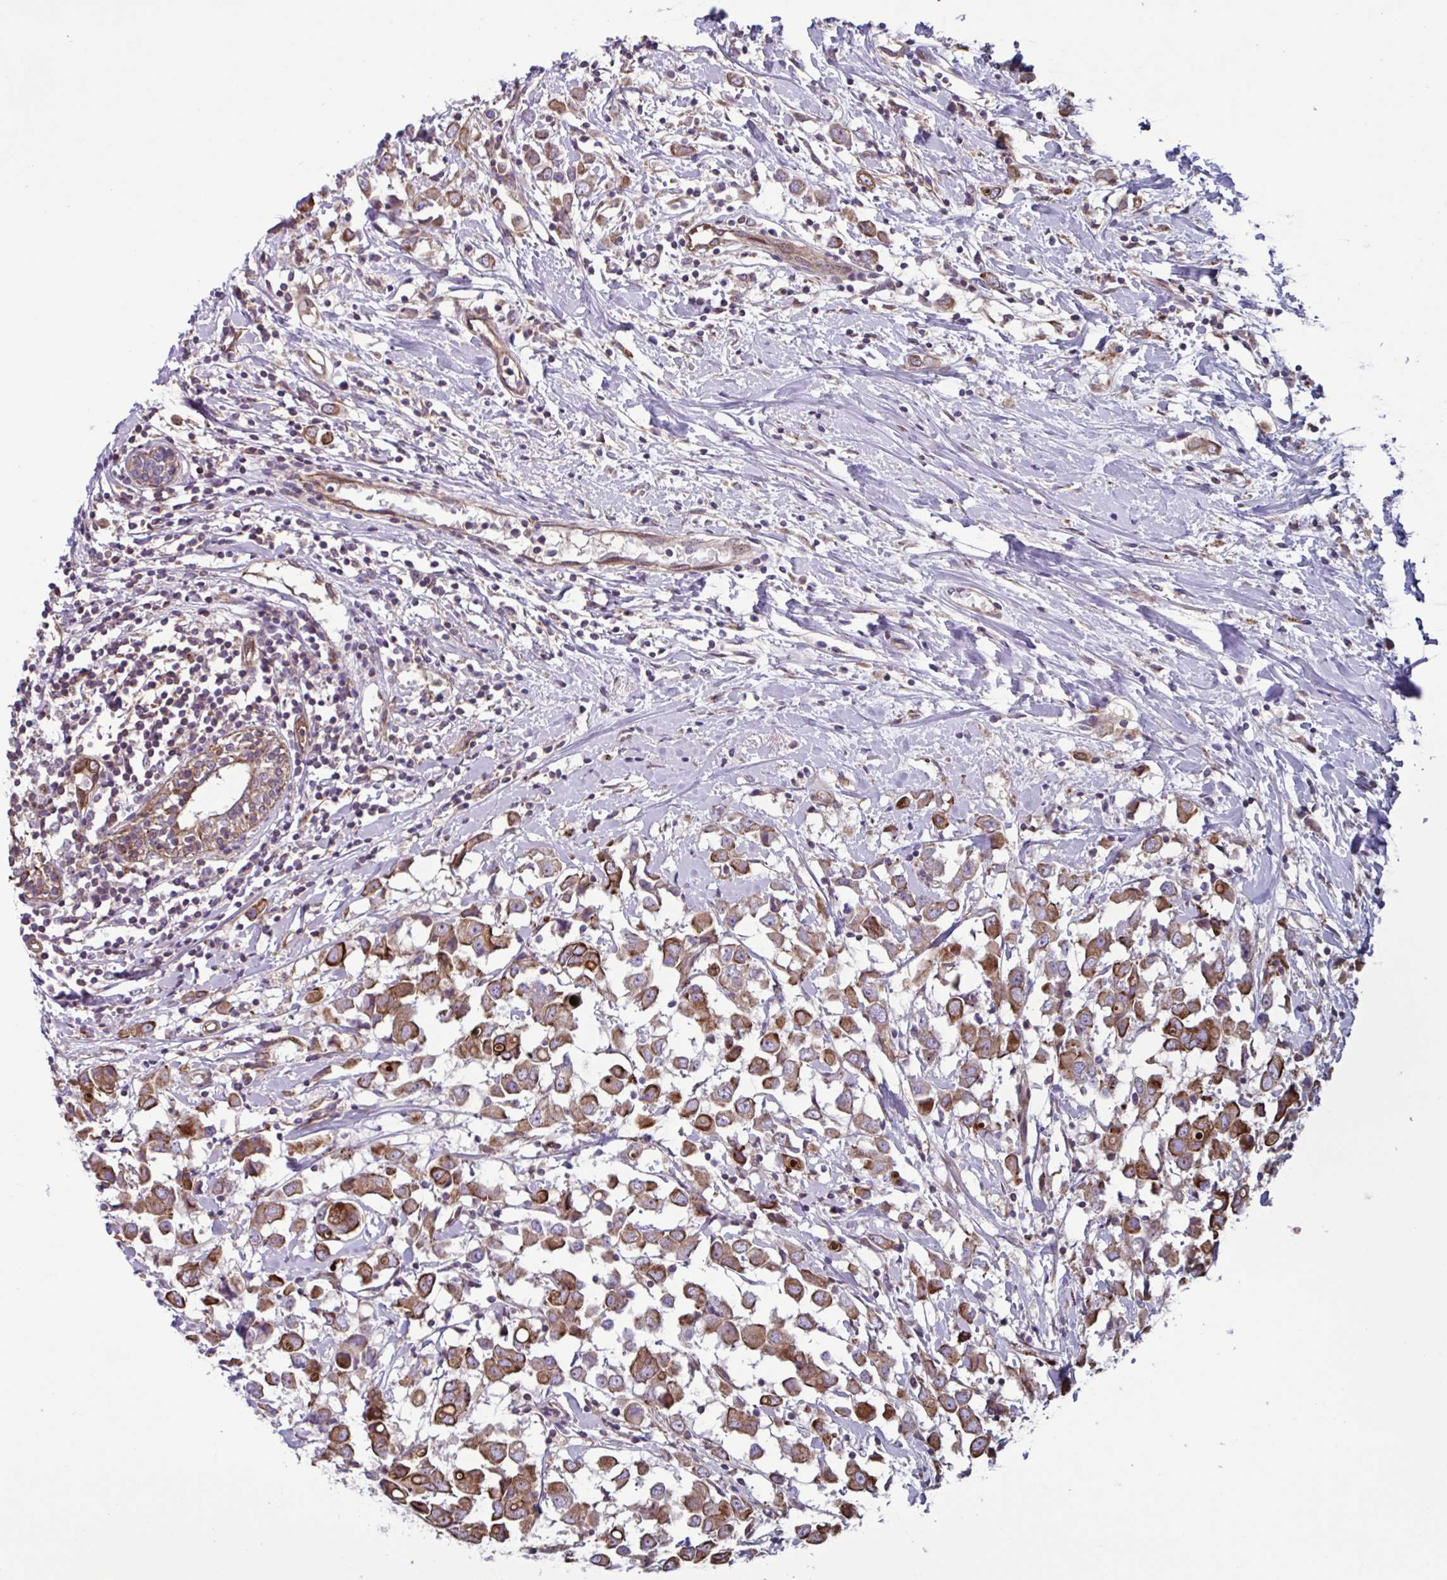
{"staining": {"intensity": "strong", "quantity": ">75%", "location": "cytoplasmic/membranous"}, "tissue": "breast cancer", "cell_type": "Tumor cells", "image_type": "cancer", "snomed": [{"axis": "morphology", "description": "Duct carcinoma"}, {"axis": "topography", "description": "Breast"}], "caption": "Immunohistochemistry (IHC) photomicrograph of neoplastic tissue: infiltrating ductal carcinoma (breast) stained using IHC exhibits high levels of strong protein expression localized specifically in the cytoplasmic/membranous of tumor cells, appearing as a cytoplasmic/membranous brown color.", "gene": "GLTP", "patient": {"sex": "female", "age": 61}}